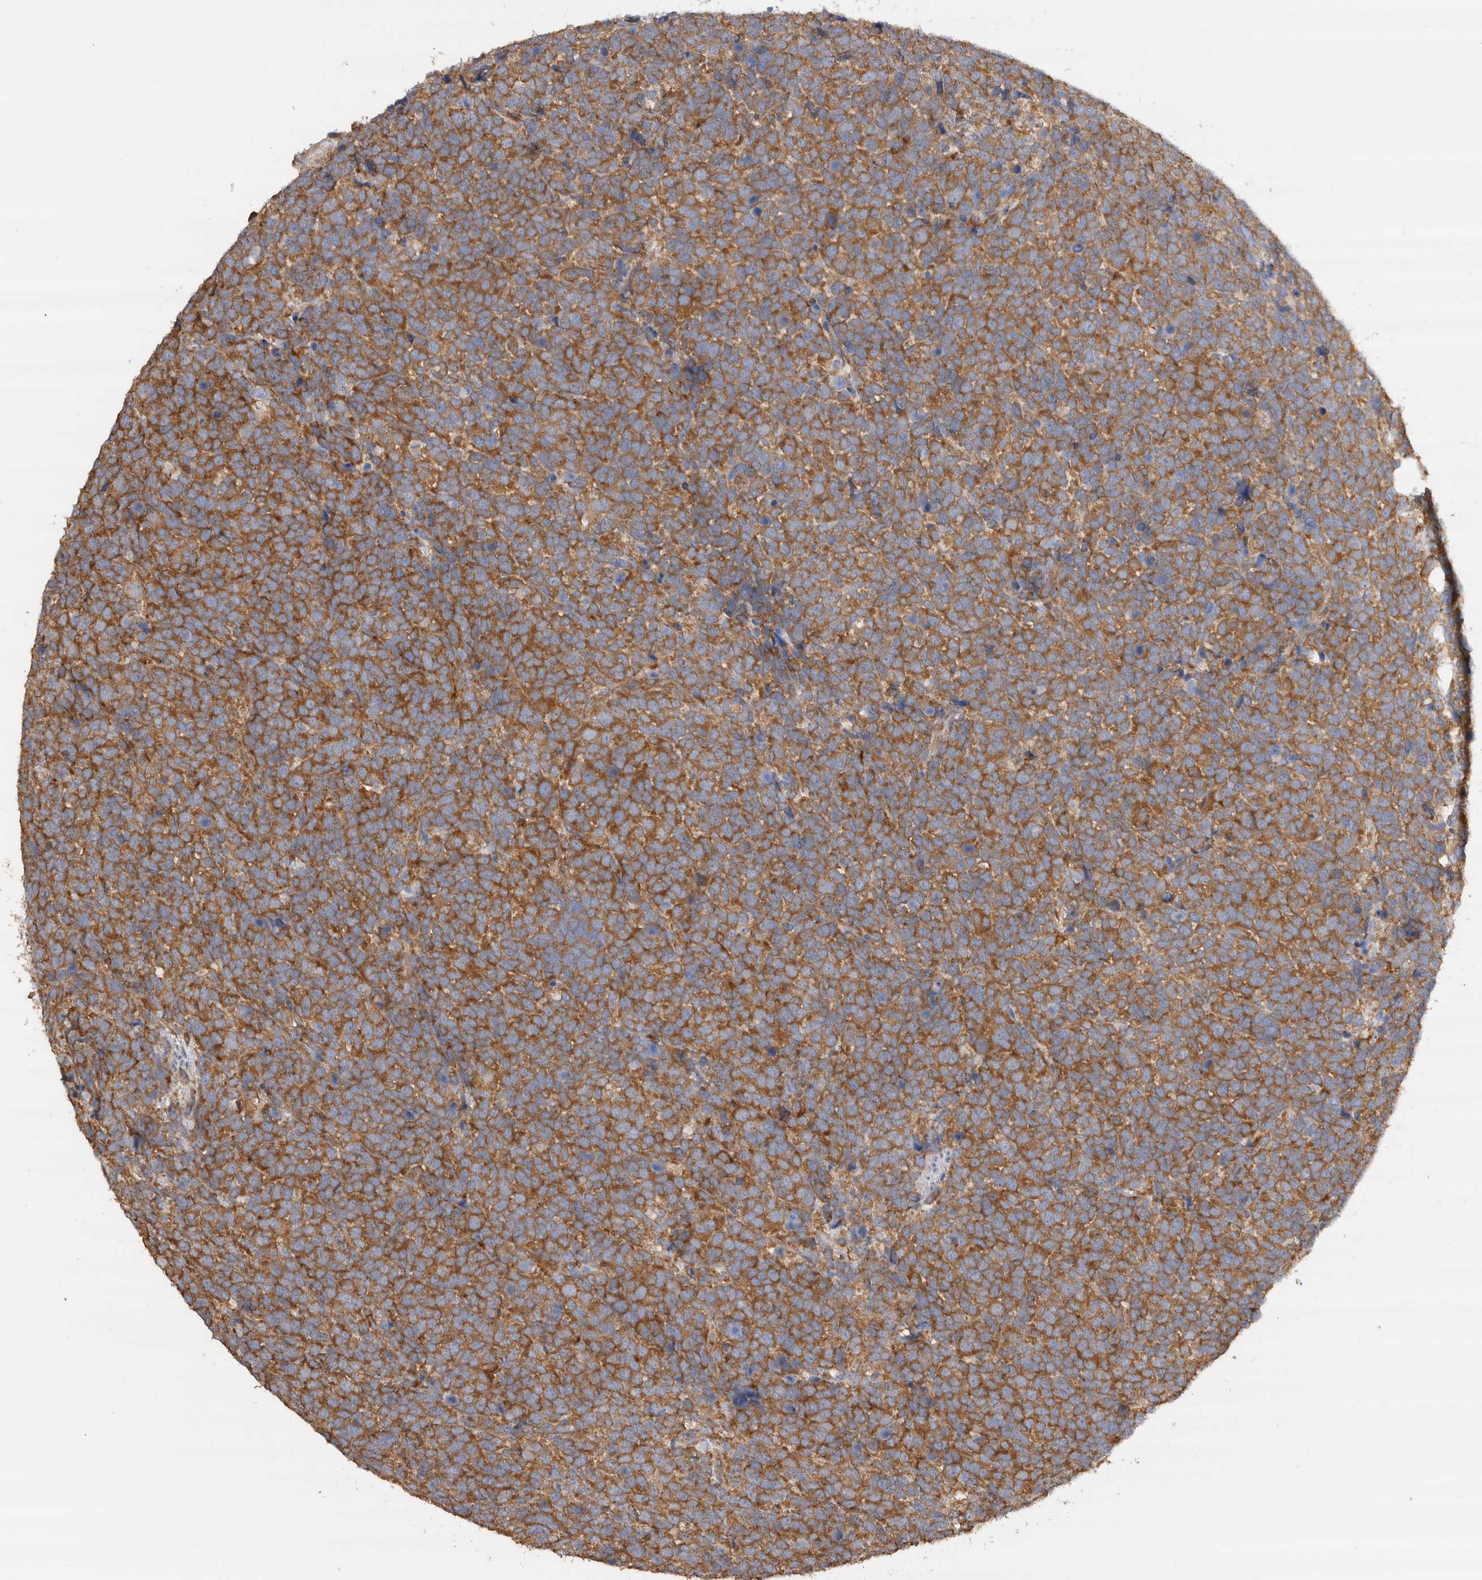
{"staining": {"intensity": "strong", "quantity": ">75%", "location": "cytoplasmic/membranous"}, "tissue": "urothelial cancer", "cell_type": "Tumor cells", "image_type": "cancer", "snomed": [{"axis": "morphology", "description": "Urothelial carcinoma, High grade"}, {"axis": "topography", "description": "Urinary bladder"}], "caption": "Urothelial cancer stained for a protein demonstrates strong cytoplasmic/membranous positivity in tumor cells. The staining is performed using DAB (3,3'-diaminobenzidine) brown chromogen to label protein expression. The nuclei are counter-stained blue using hematoxylin.", "gene": "EIF4G3", "patient": {"sex": "female", "age": 82}}